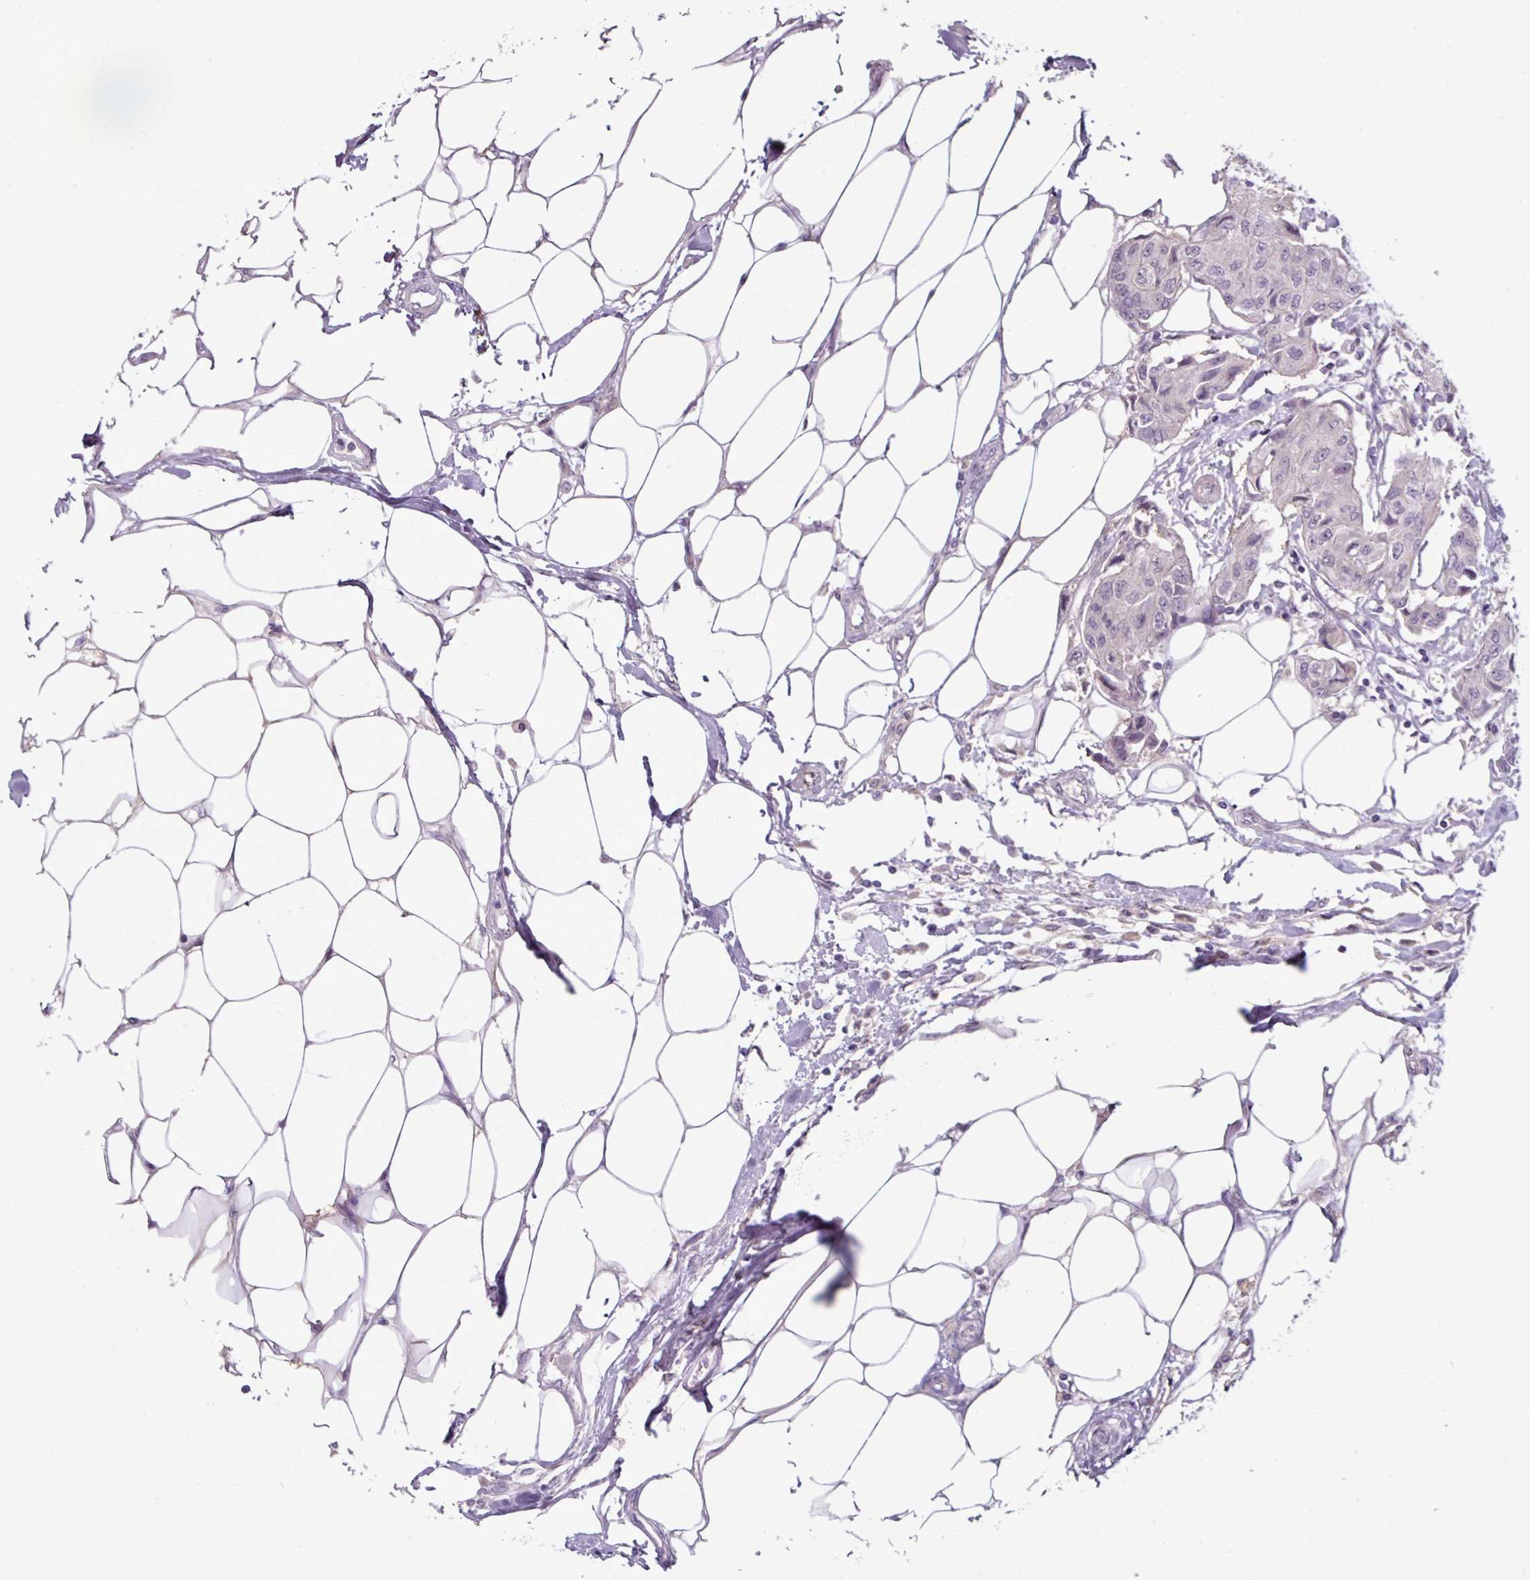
{"staining": {"intensity": "negative", "quantity": "none", "location": "none"}, "tissue": "breast cancer", "cell_type": "Tumor cells", "image_type": "cancer", "snomed": [{"axis": "morphology", "description": "Duct carcinoma"}, {"axis": "topography", "description": "Breast"}, {"axis": "topography", "description": "Lymph node"}], "caption": "Protein analysis of invasive ductal carcinoma (breast) reveals no significant staining in tumor cells. (Brightfield microscopy of DAB immunohistochemistry at high magnification).", "gene": "UVSSA", "patient": {"sex": "female", "age": 80}}